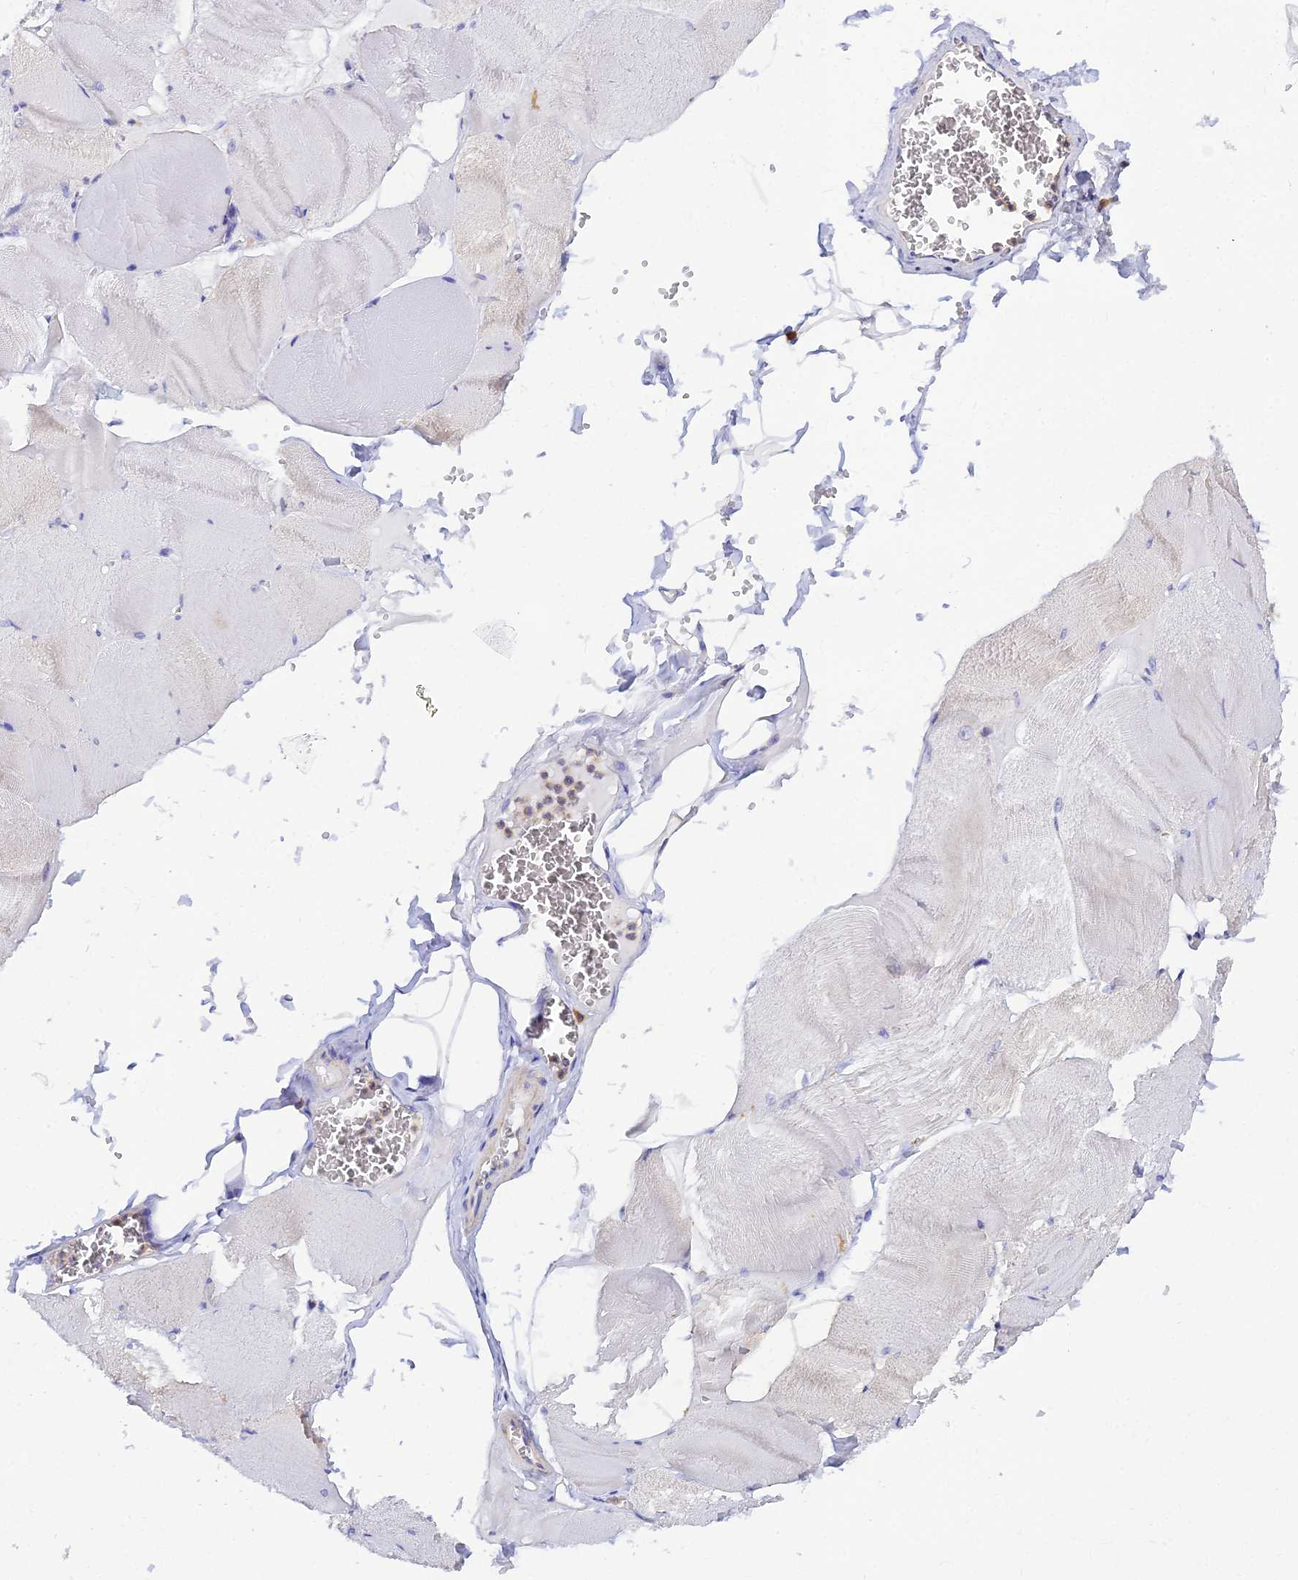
{"staining": {"intensity": "negative", "quantity": "none", "location": "none"}, "tissue": "skeletal muscle", "cell_type": "Myocytes", "image_type": "normal", "snomed": [{"axis": "morphology", "description": "Normal tissue, NOS"}, {"axis": "morphology", "description": "Basal cell carcinoma"}, {"axis": "topography", "description": "Skeletal muscle"}], "caption": "This is an immunohistochemistry (IHC) histopathology image of unremarkable human skeletal muscle. There is no positivity in myocytes.", "gene": "ARL8A", "patient": {"sex": "female", "age": 64}}